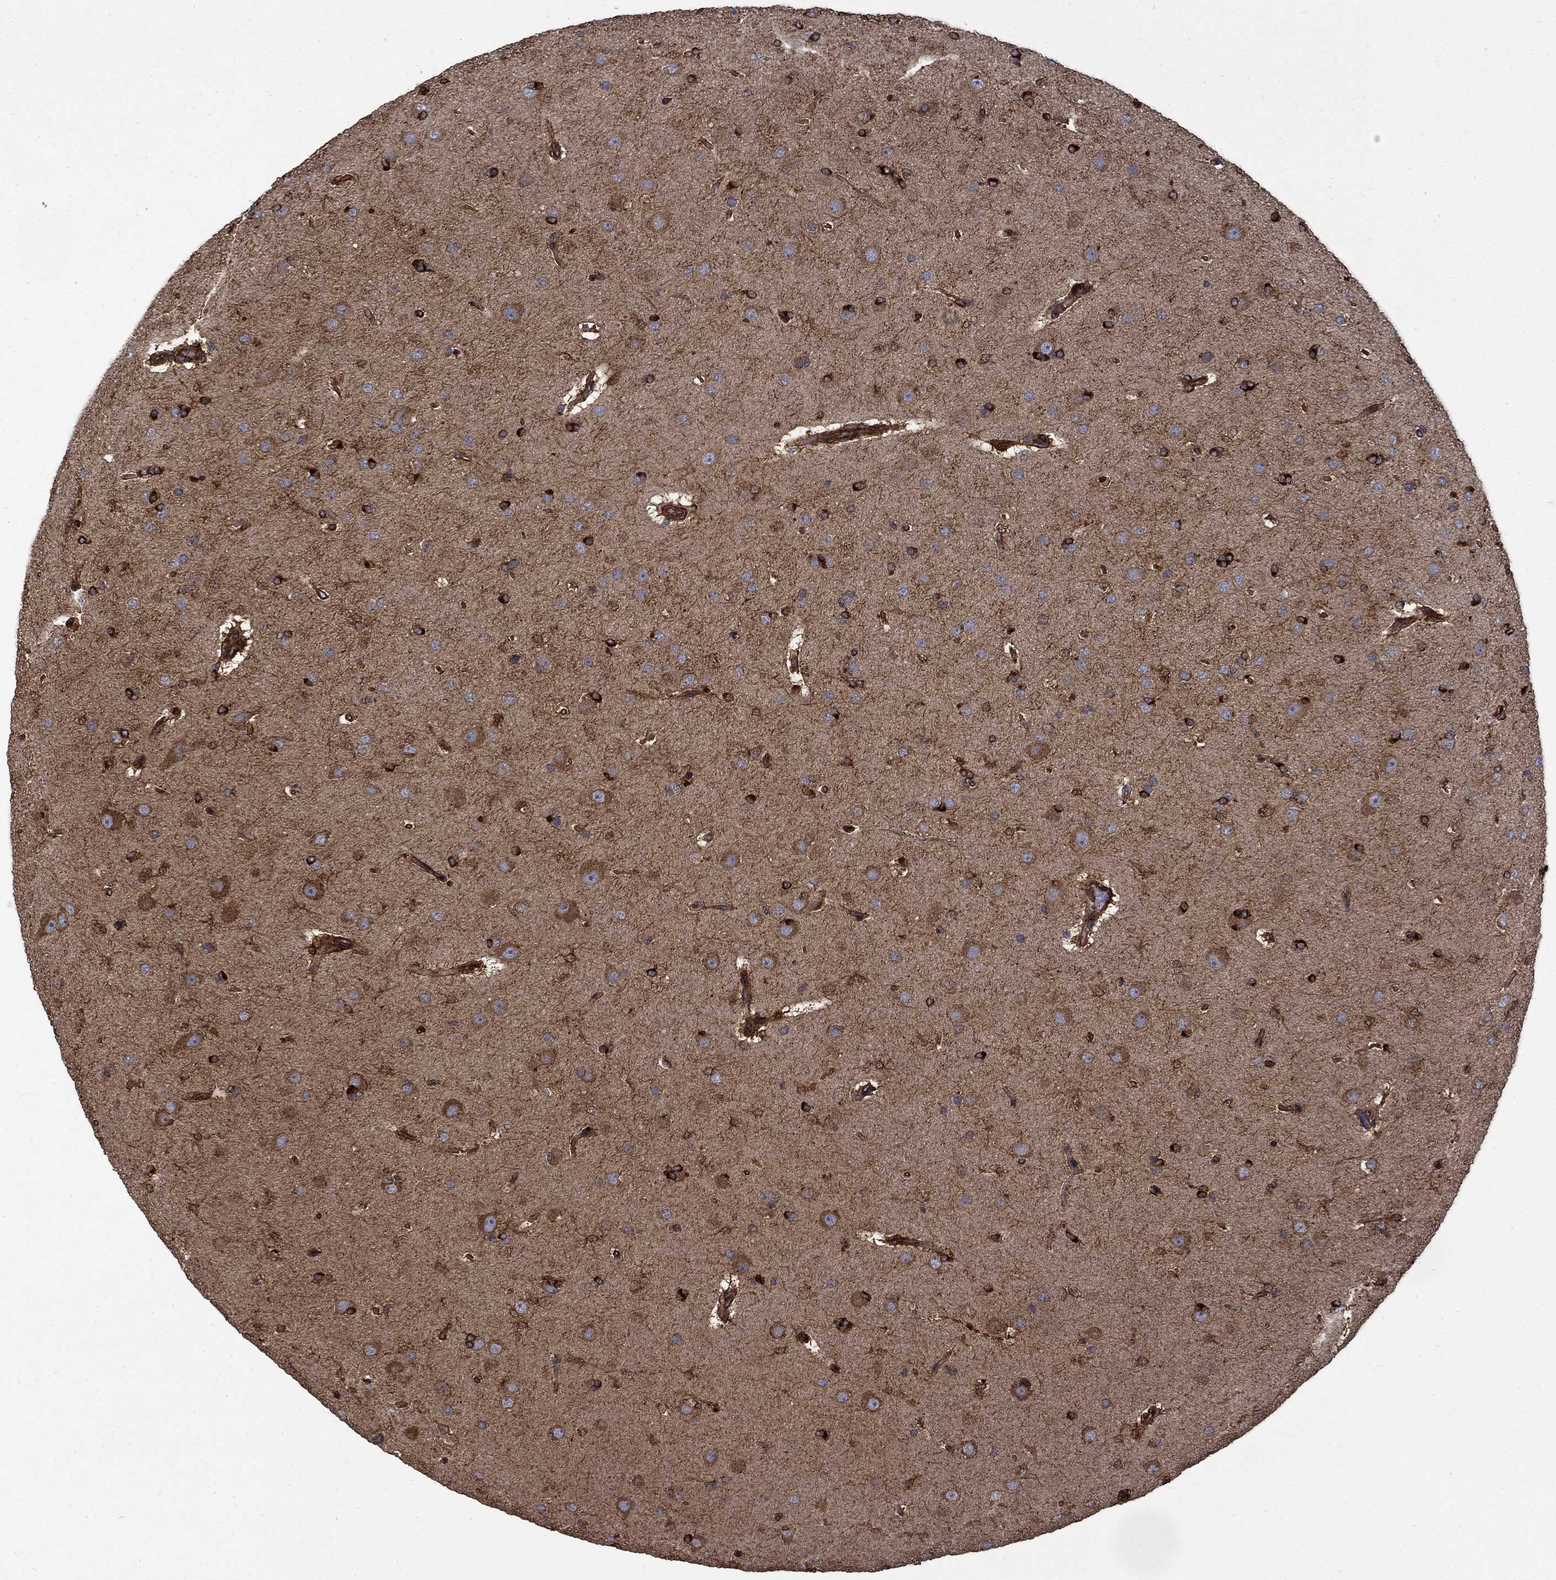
{"staining": {"intensity": "strong", "quantity": ">75%", "location": "cytoplasmic/membranous"}, "tissue": "glioma", "cell_type": "Tumor cells", "image_type": "cancer", "snomed": [{"axis": "morphology", "description": "Glioma, malignant, NOS"}, {"axis": "topography", "description": "Cerebral cortex"}], "caption": "Immunohistochemical staining of glioma exhibits strong cytoplasmic/membranous protein expression in about >75% of tumor cells.", "gene": "CUTC", "patient": {"sex": "male", "age": 58}}